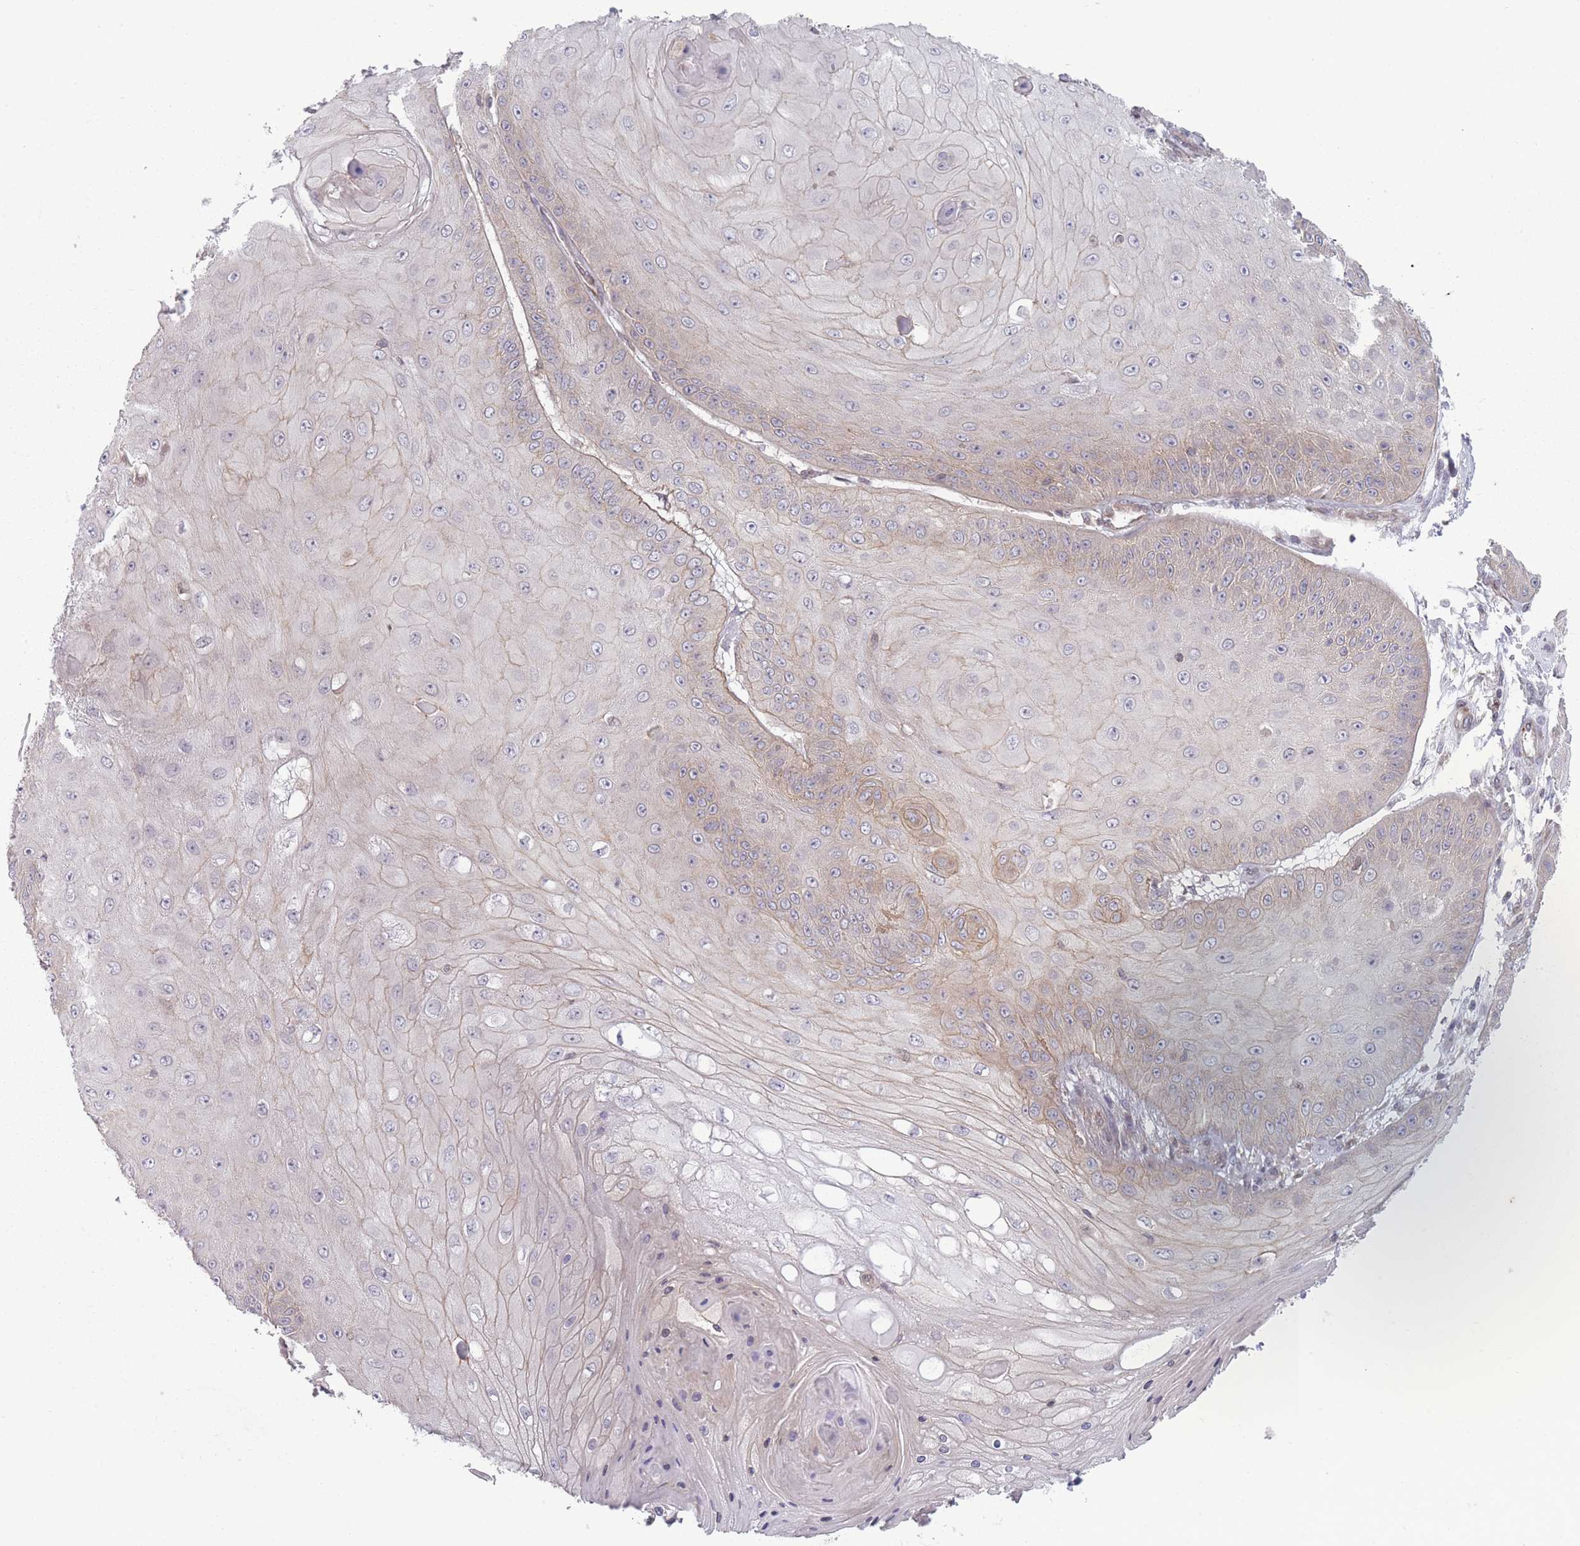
{"staining": {"intensity": "weak", "quantity": "25%-75%", "location": "cytoplasmic/membranous"}, "tissue": "skin cancer", "cell_type": "Tumor cells", "image_type": "cancer", "snomed": [{"axis": "morphology", "description": "Squamous cell carcinoma, NOS"}, {"axis": "topography", "description": "Skin"}], "caption": "Squamous cell carcinoma (skin) tissue reveals weak cytoplasmic/membranous expression in about 25%-75% of tumor cells, visualized by immunohistochemistry.", "gene": "VRK2", "patient": {"sex": "male", "age": 70}}